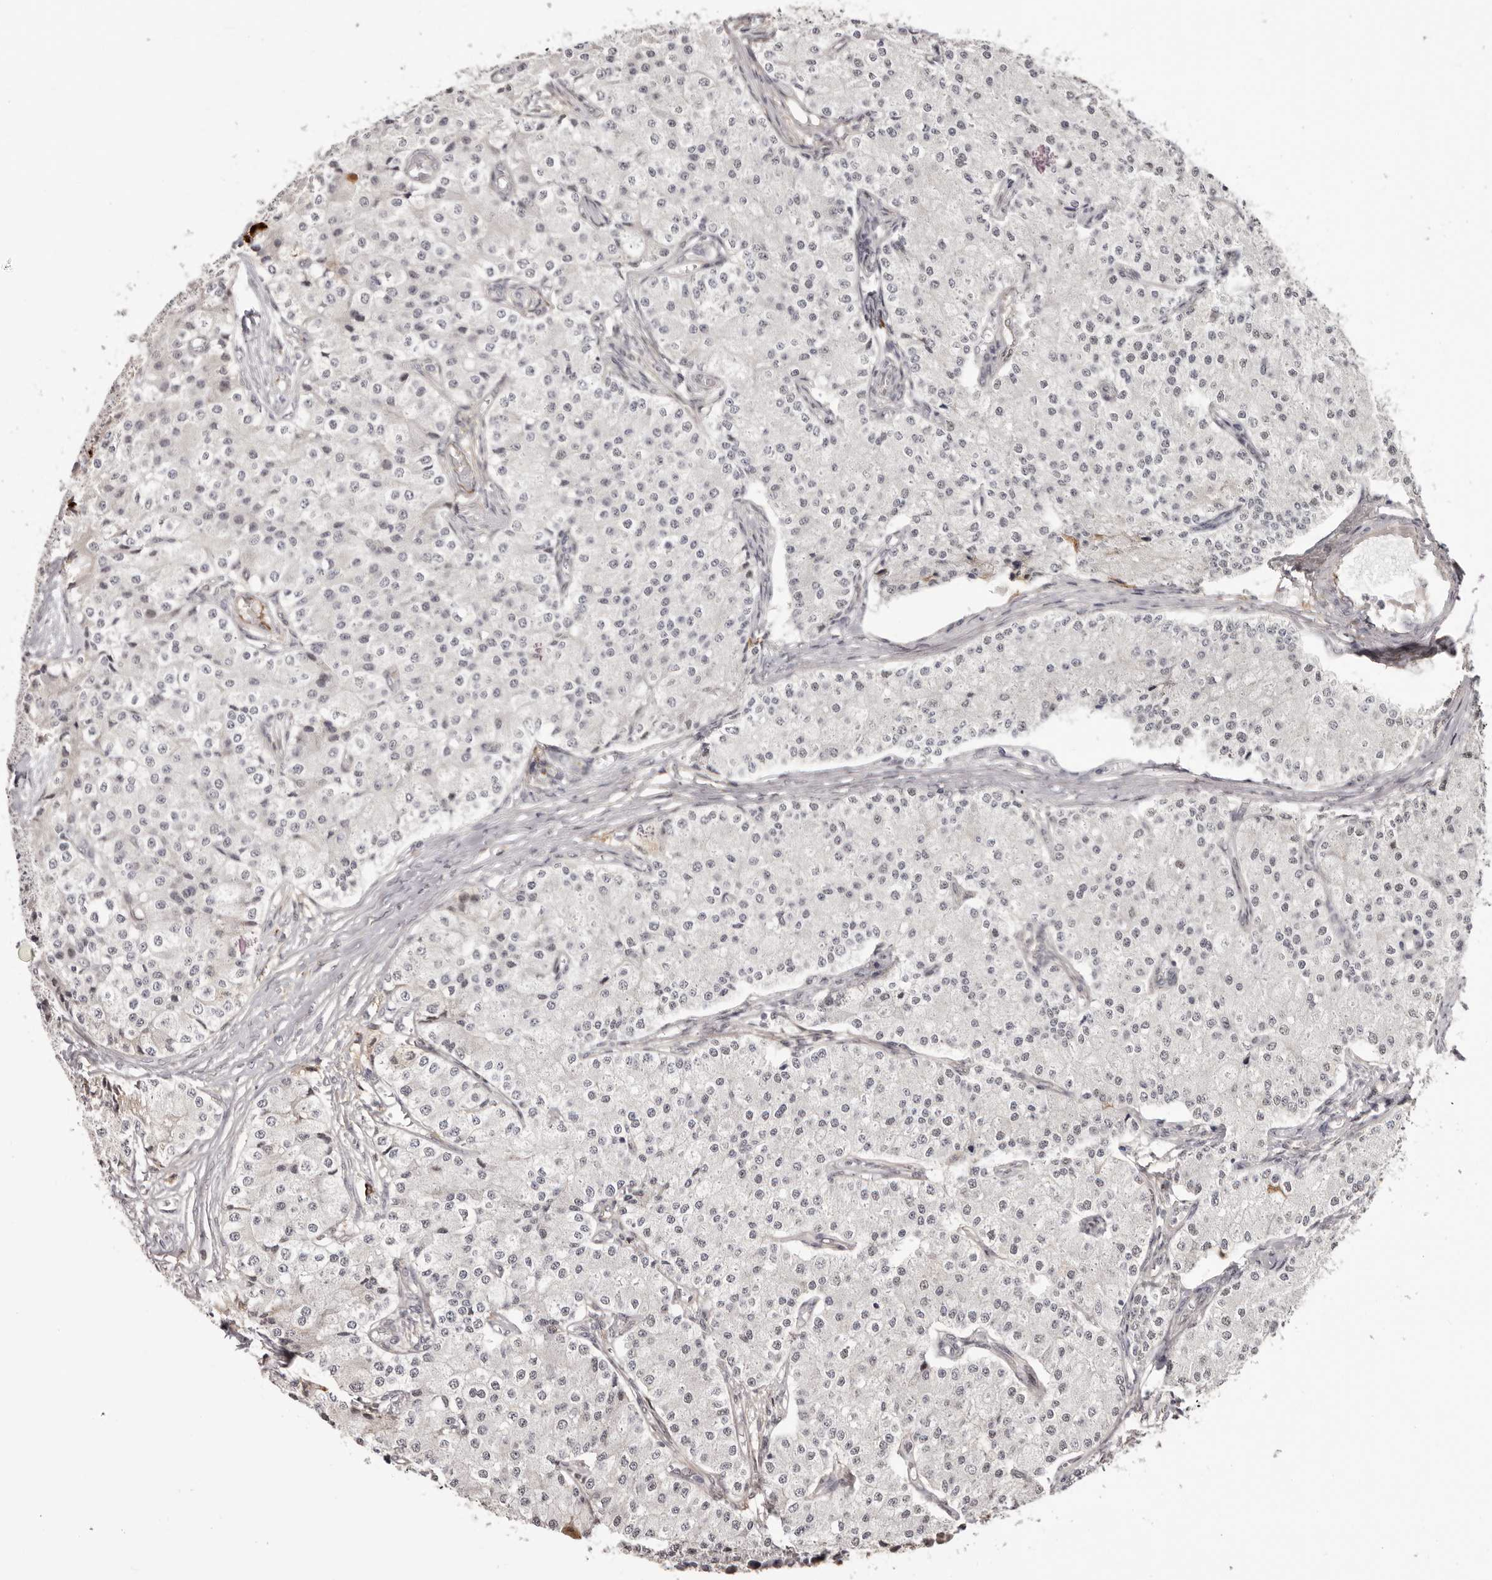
{"staining": {"intensity": "negative", "quantity": "none", "location": "none"}, "tissue": "carcinoid", "cell_type": "Tumor cells", "image_type": "cancer", "snomed": [{"axis": "morphology", "description": "Carcinoid, malignant, NOS"}, {"axis": "topography", "description": "Colon"}], "caption": "The image demonstrates no staining of tumor cells in carcinoid. (Stains: DAB IHC with hematoxylin counter stain, Microscopy: brightfield microscopy at high magnification).", "gene": "OTUD3", "patient": {"sex": "female", "age": 52}}